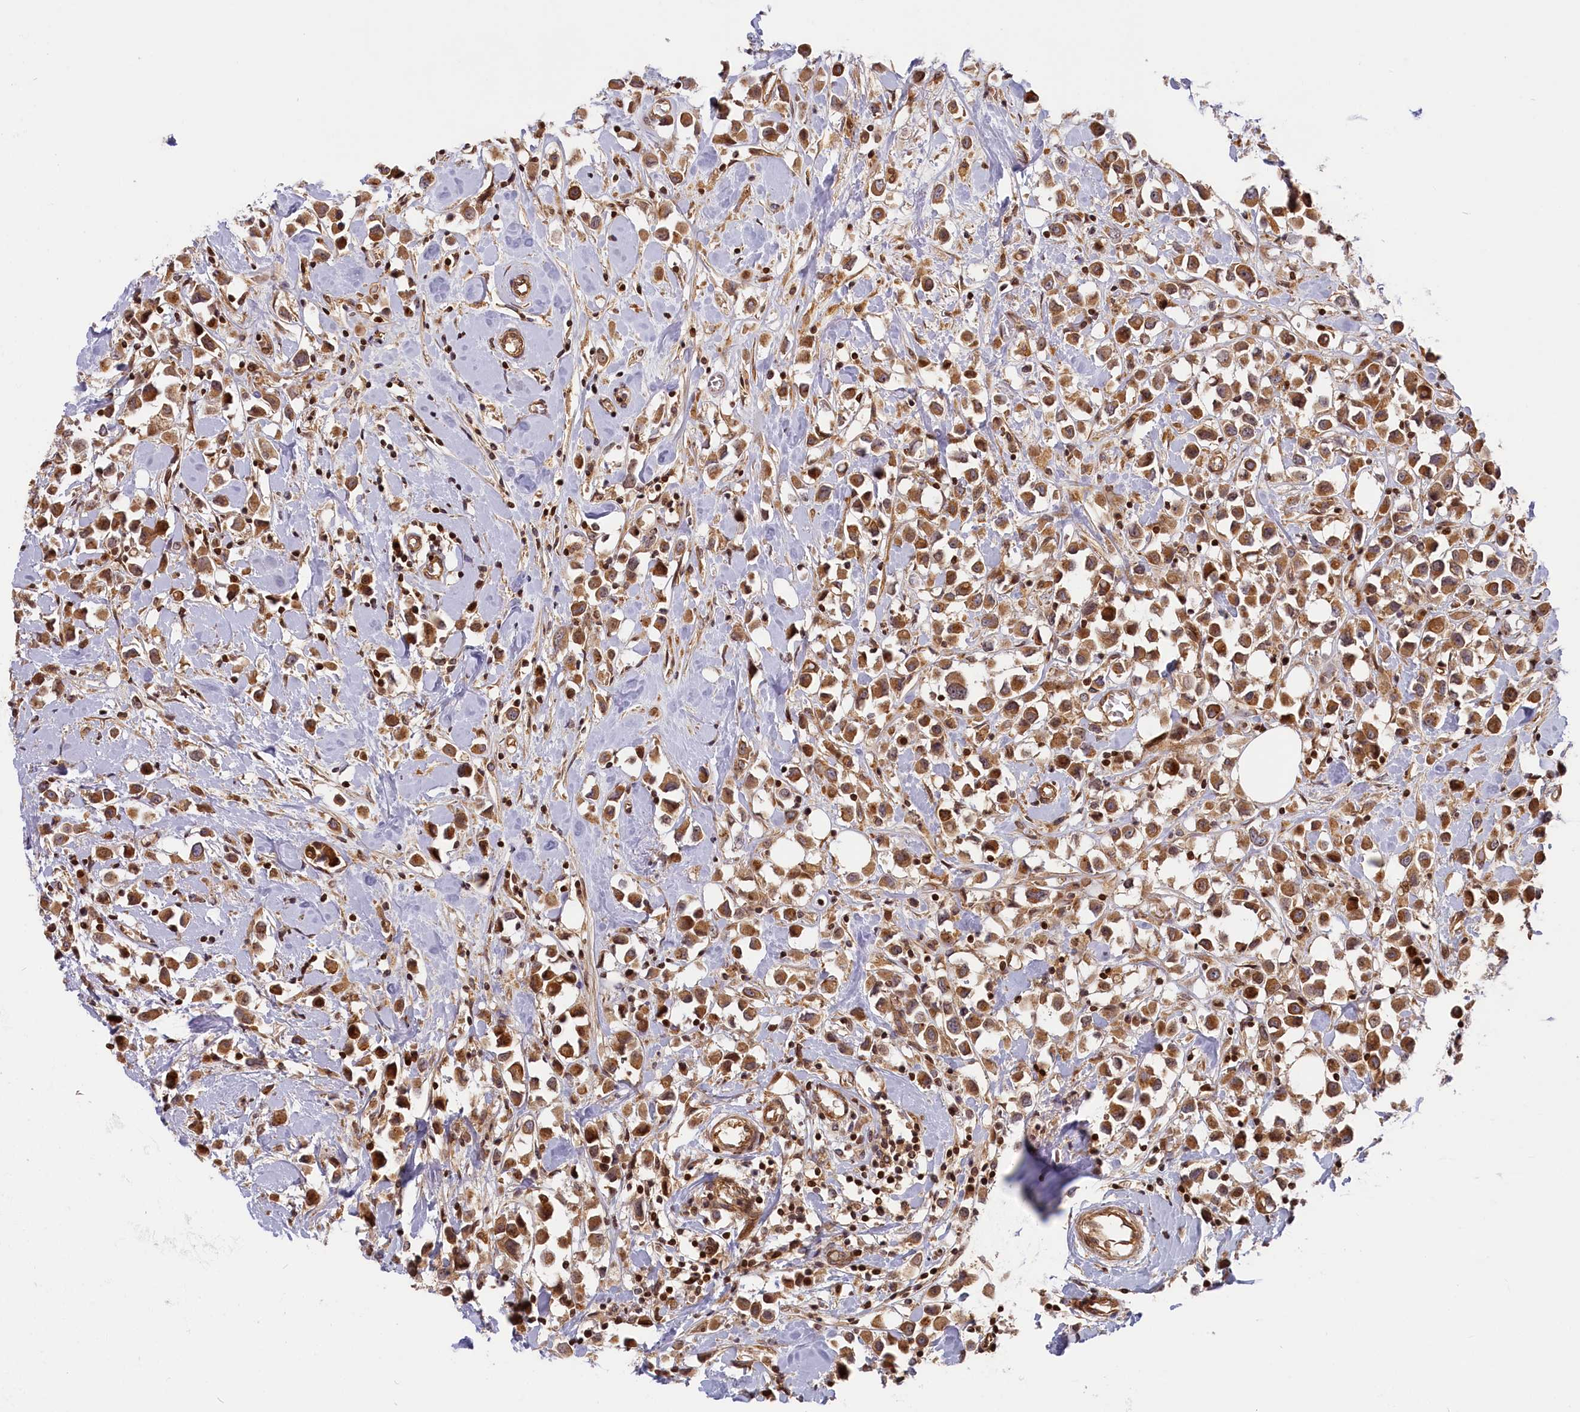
{"staining": {"intensity": "moderate", "quantity": ">75%", "location": "cytoplasmic/membranous"}, "tissue": "breast cancer", "cell_type": "Tumor cells", "image_type": "cancer", "snomed": [{"axis": "morphology", "description": "Duct carcinoma"}, {"axis": "topography", "description": "Breast"}], "caption": "Breast intraductal carcinoma stained with a protein marker exhibits moderate staining in tumor cells.", "gene": "CEP44", "patient": {"sex": "female", "age": 61}}